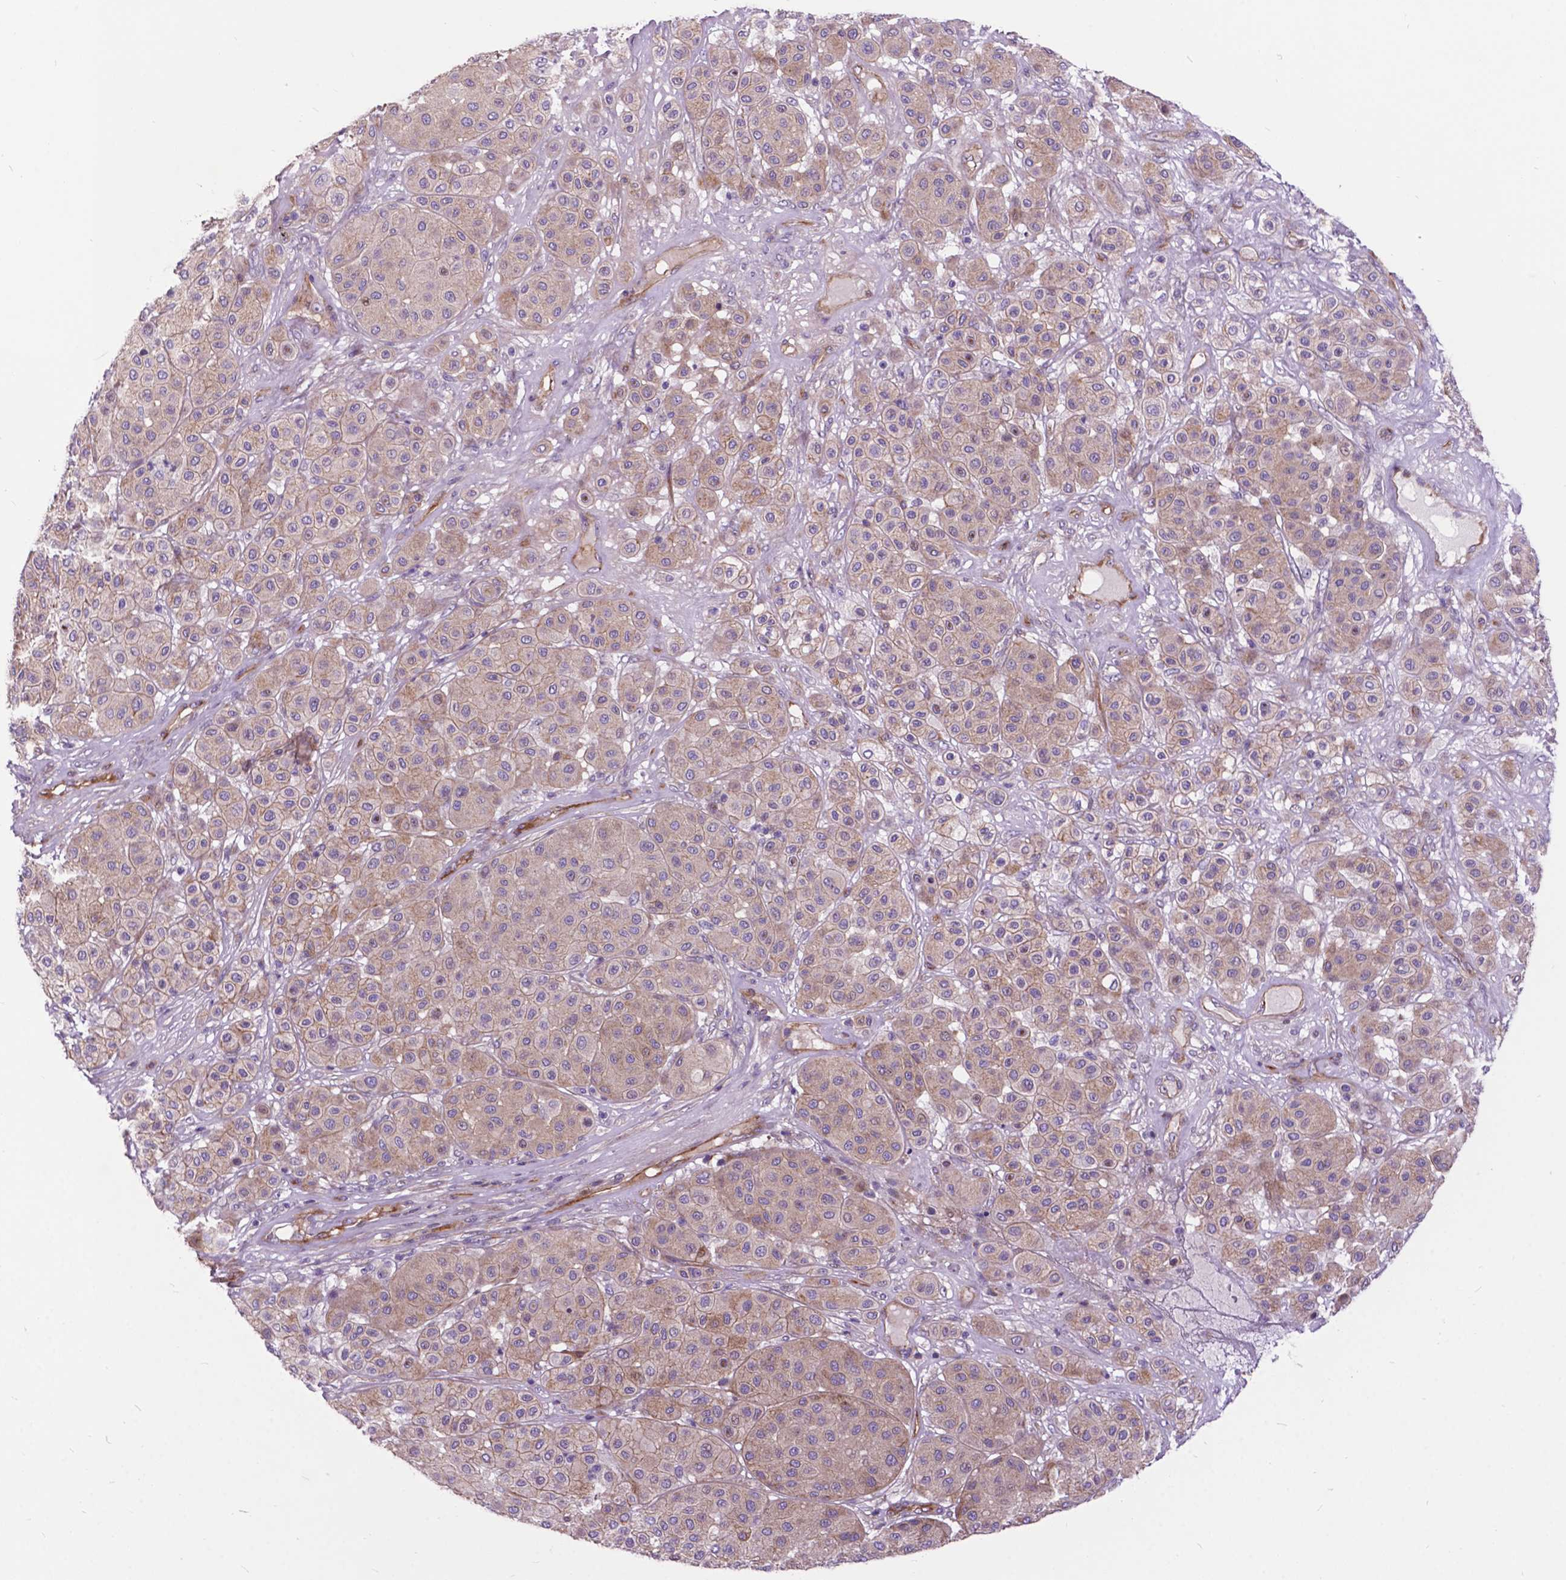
{"staining": {"intensity": "weak", "quantity": ">75%", "location": "cytoplasmic/membranous"}, "tissue": "melanoma", "cell_type": "Tumor cells", "image_type": "cancer", "snomed": [{"axis": "morphology", "description": "Malignant melanoma, Metastatic site"}, {"axis": "topography", "description": "Smooth muscle"}], "caption": "Approximately >75% of tumor cells in melanoma demonstrate weak cytoplasmic/membranous protein expression as visualized by brown immunohistochemical staining.", "gene": "FLT4", "patient": {"sex": "male", "age": 41}}